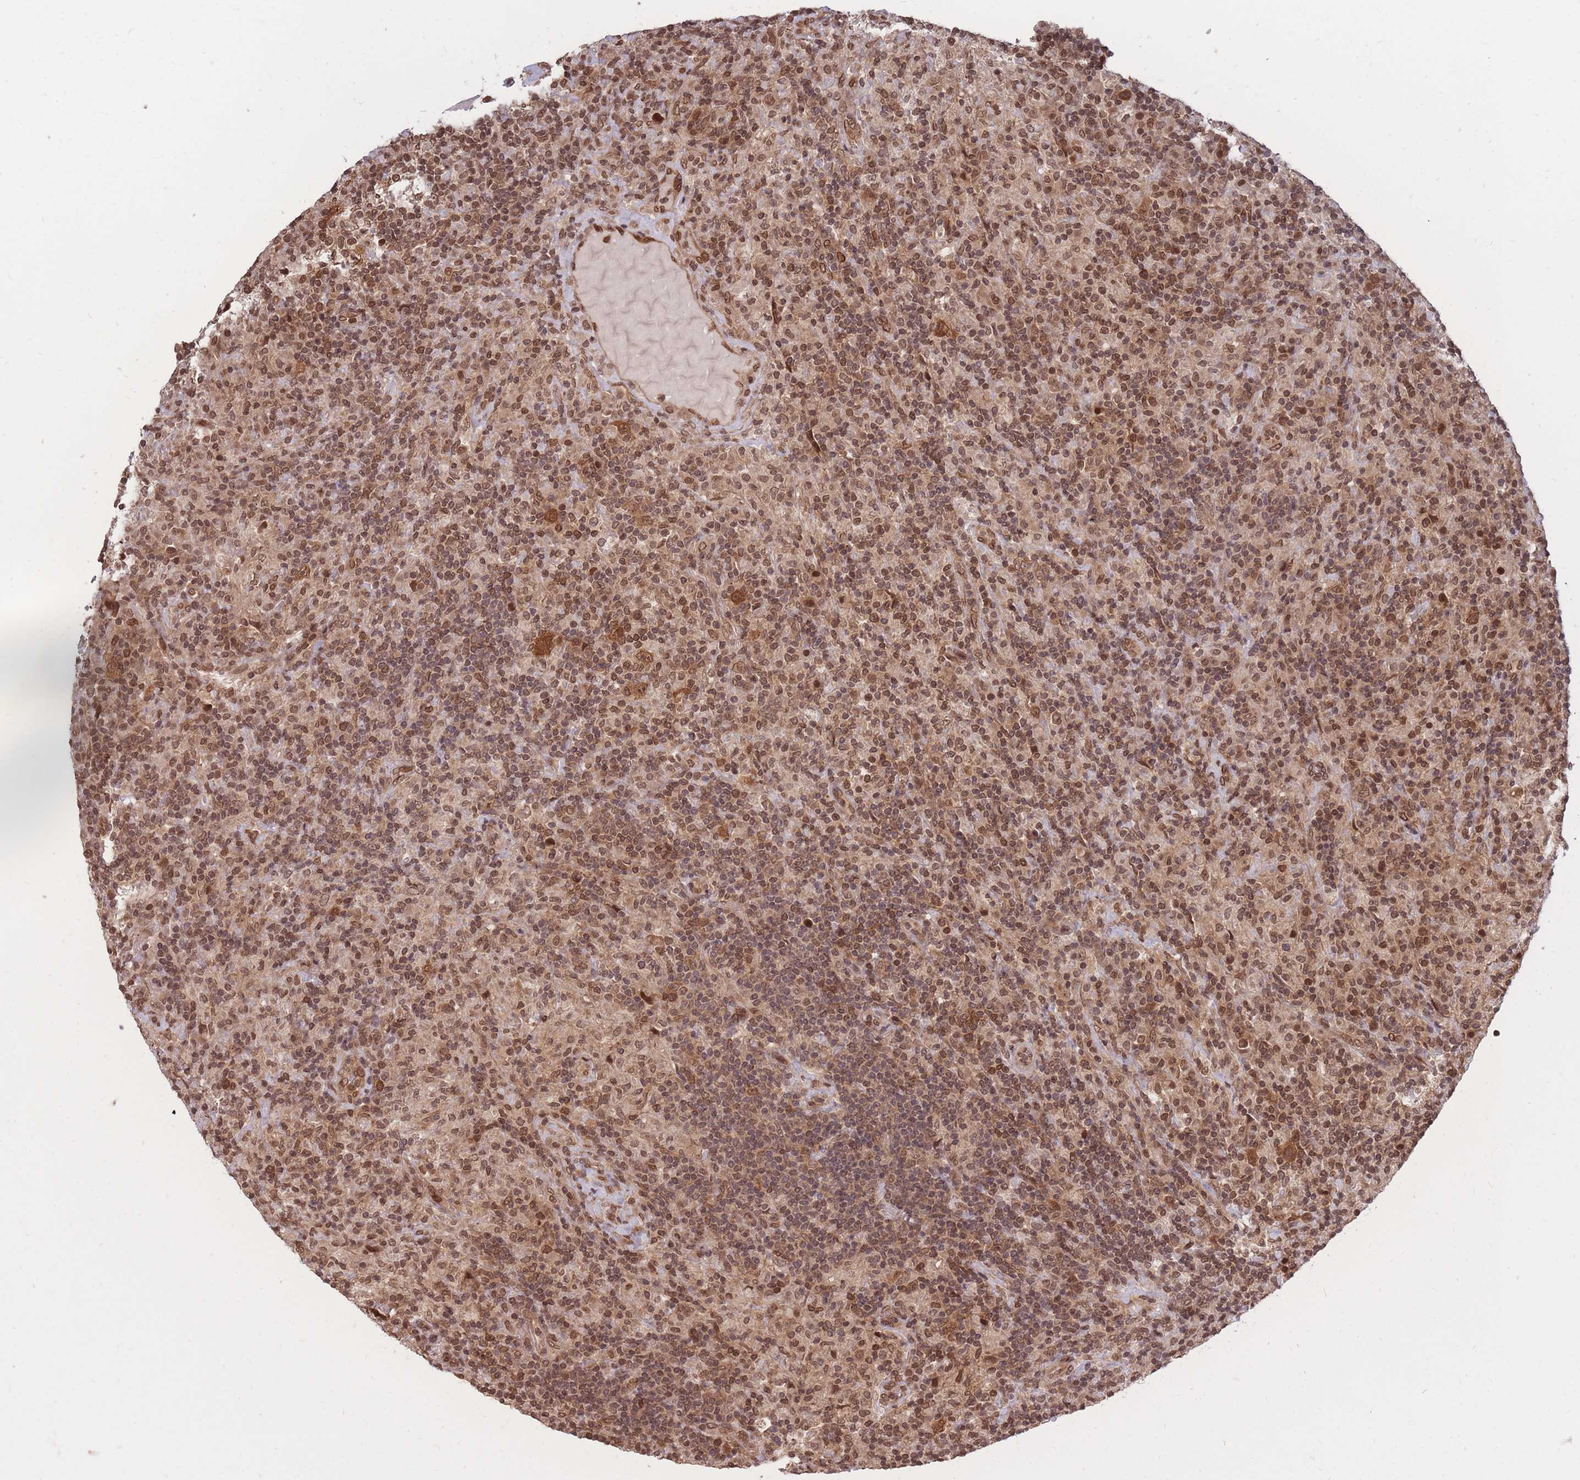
{"staining": {"intensity": "moderate", "quantity": ">75%", "location": "cytoplasmic/membranous,nuclear"}, "tissue": "lymphoma", "cell_type": "Tumor cells", "image_type": "cancer", "snomed": [{"axis": "morphology", "description": "Hodgkin's disease, NOS"}, {"axis": "topography", "description": "Lymph node"}], "caption": "Lymphoma stained with DAB (3,3'-diaminobenzidine) immunohistochemistry reveals medium levels of moderate cytoplasmic/membranous and nuclear staining in approximately >75% of tumor cells. Immunohistochemistry (ihc) stains the protein of interest in brown and the nuclei are stained blue.", "gene": "SRA1", "patient": {"sex": "male", "age": 70}}